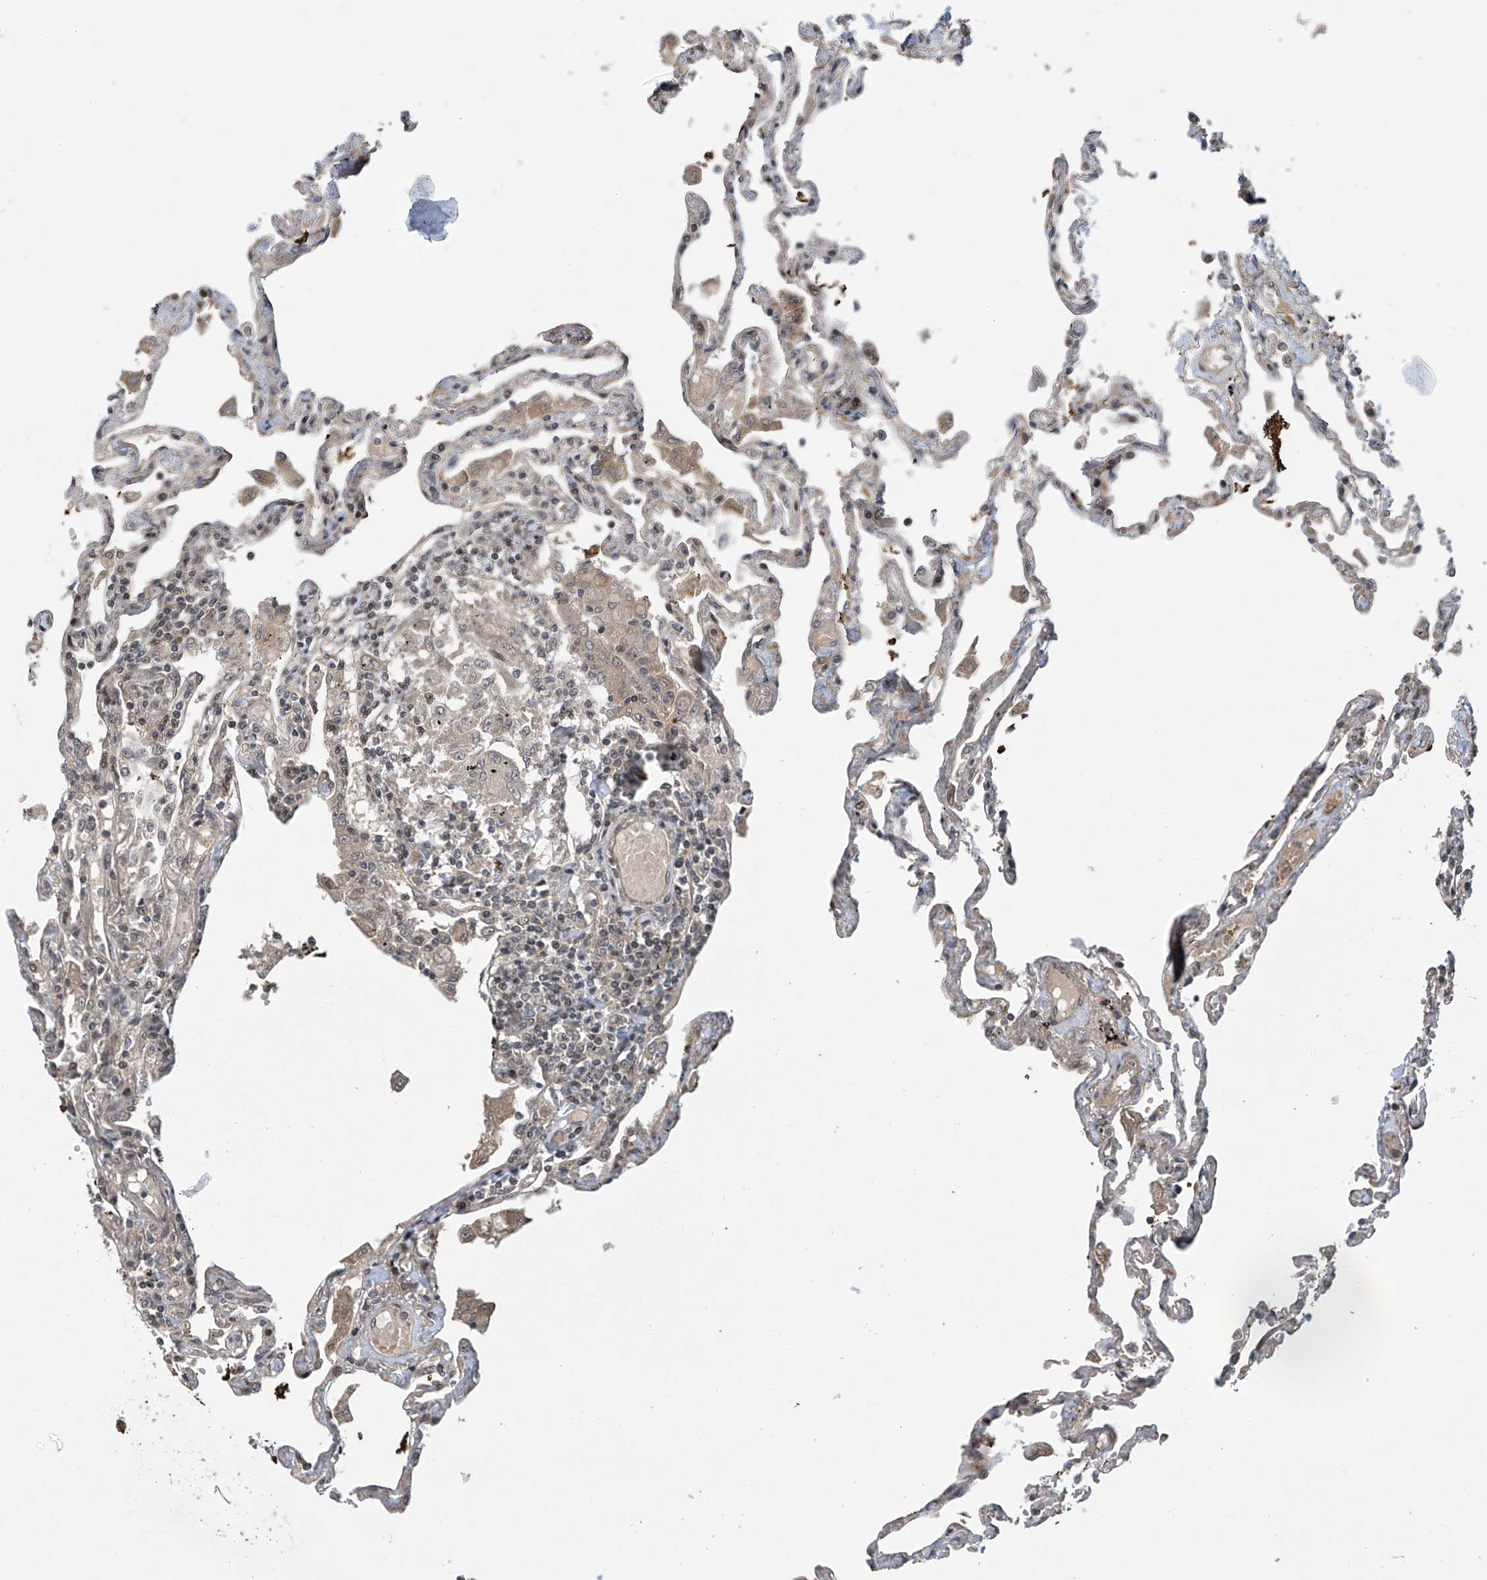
{"staining": {"intensity": "weak", "quantity": "25%-75%", "location": "cytoplasmic/membranous,nuclear"}, "tissue": "lung", "cell_type": "Alveolar cells", "image_type": "normal", "snomed": [{"axis": "morphology", "description": "Normal tissue, NOS"}, {"axis": "topography", "description": "Lung"}], "caption": "Immunohistochemical staining of benign human lung shows 25%-75% levels of weak cytoplasmic/membranous,nuclear protein staining in about 25%-75% of alveolar cells.", "gene": "ABHD13", "patient": {"sex": "female", "age": 67}}